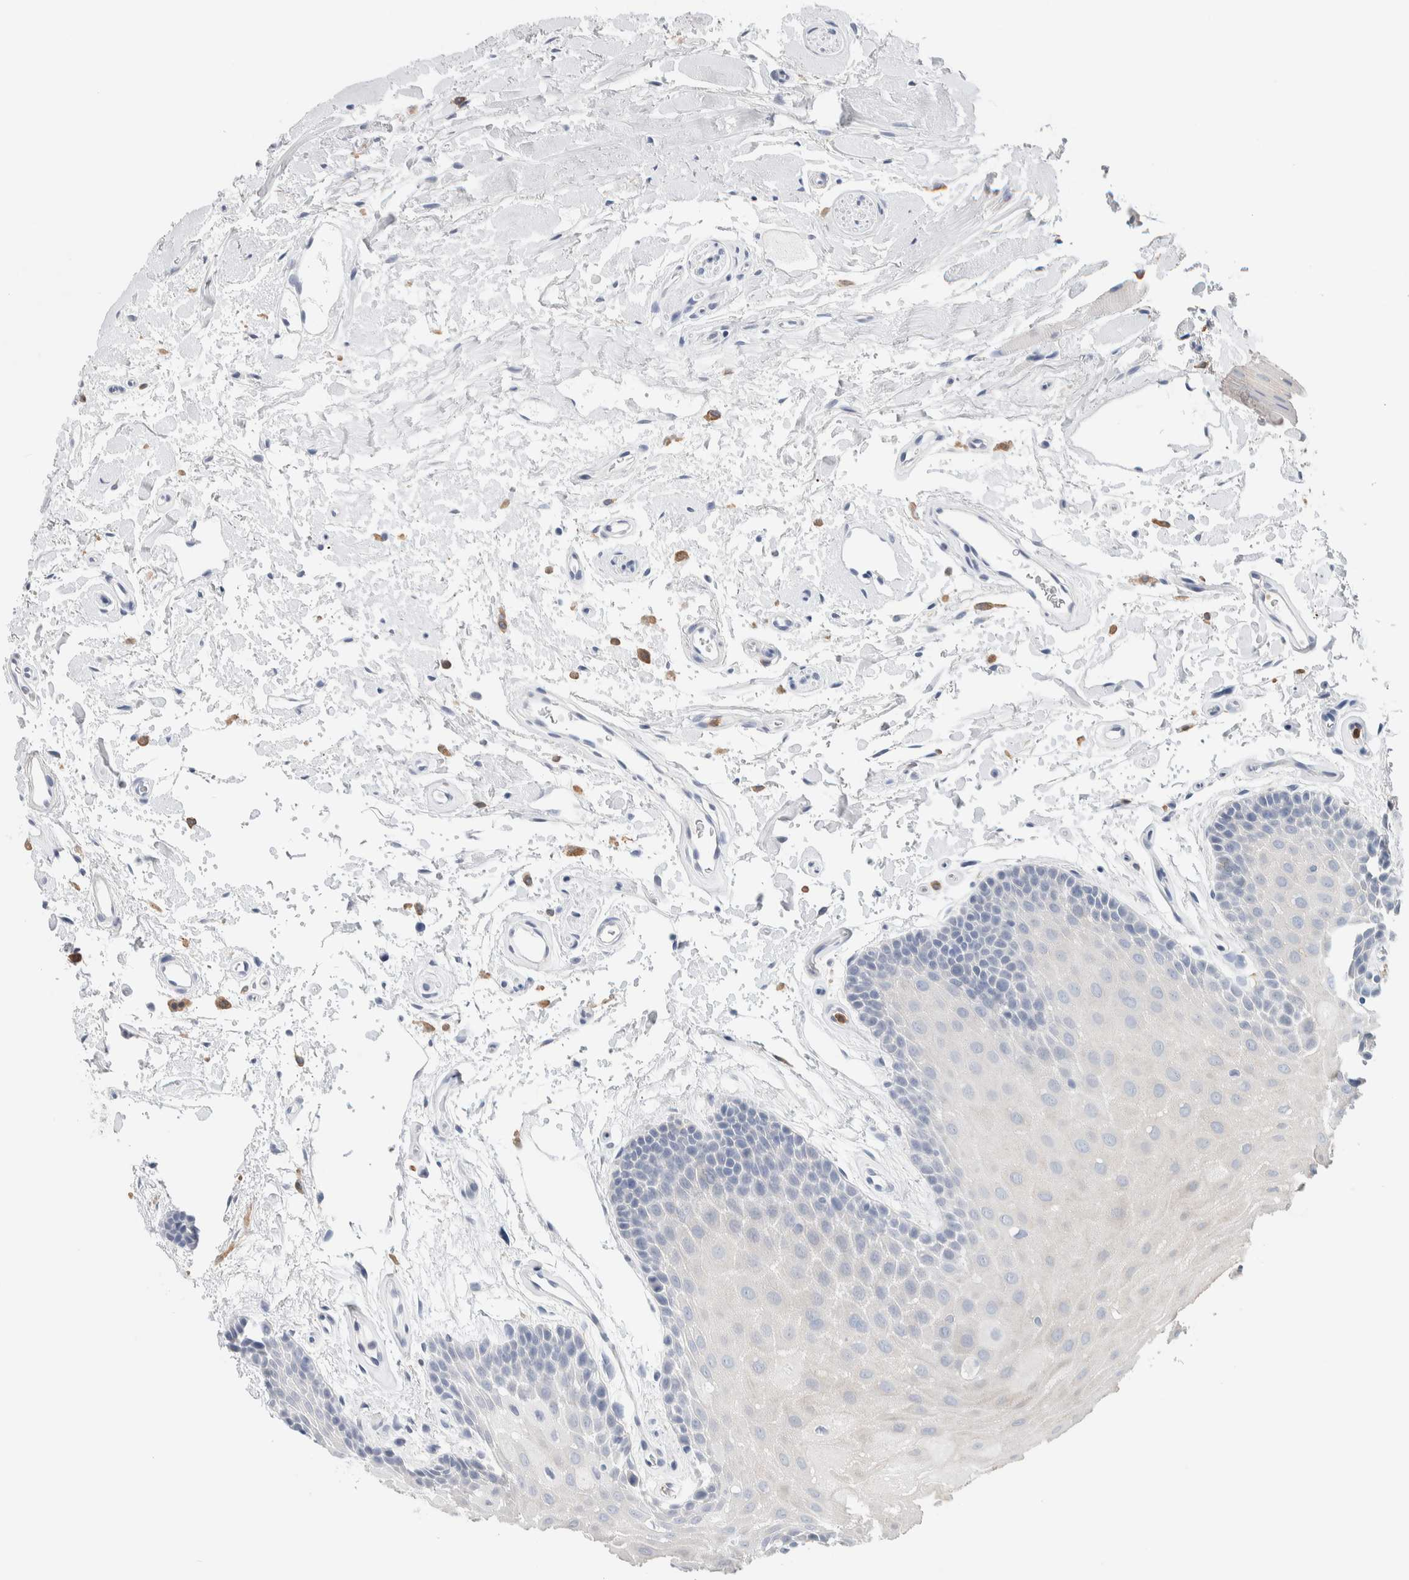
{"staining": {"intensity": "weak", "quantity": "<25%", "location": "cytoplasmic/membranous"}, "tissue": "oral mucosa", "cell_type": "Squamous epithelial cells", "image_type": "normal", "snomed": [{"axis": "morphology", "description": "Normal tissue, NOS"}, {"axis": "topography", "description": "Oral tissue"}], "caption": "IHC of unremarkable human oral mucosa demonstrates no positivity in squamous epithelial cells.", "gene": "NCF2", "patient": {"sex": "male", "age": 62}}